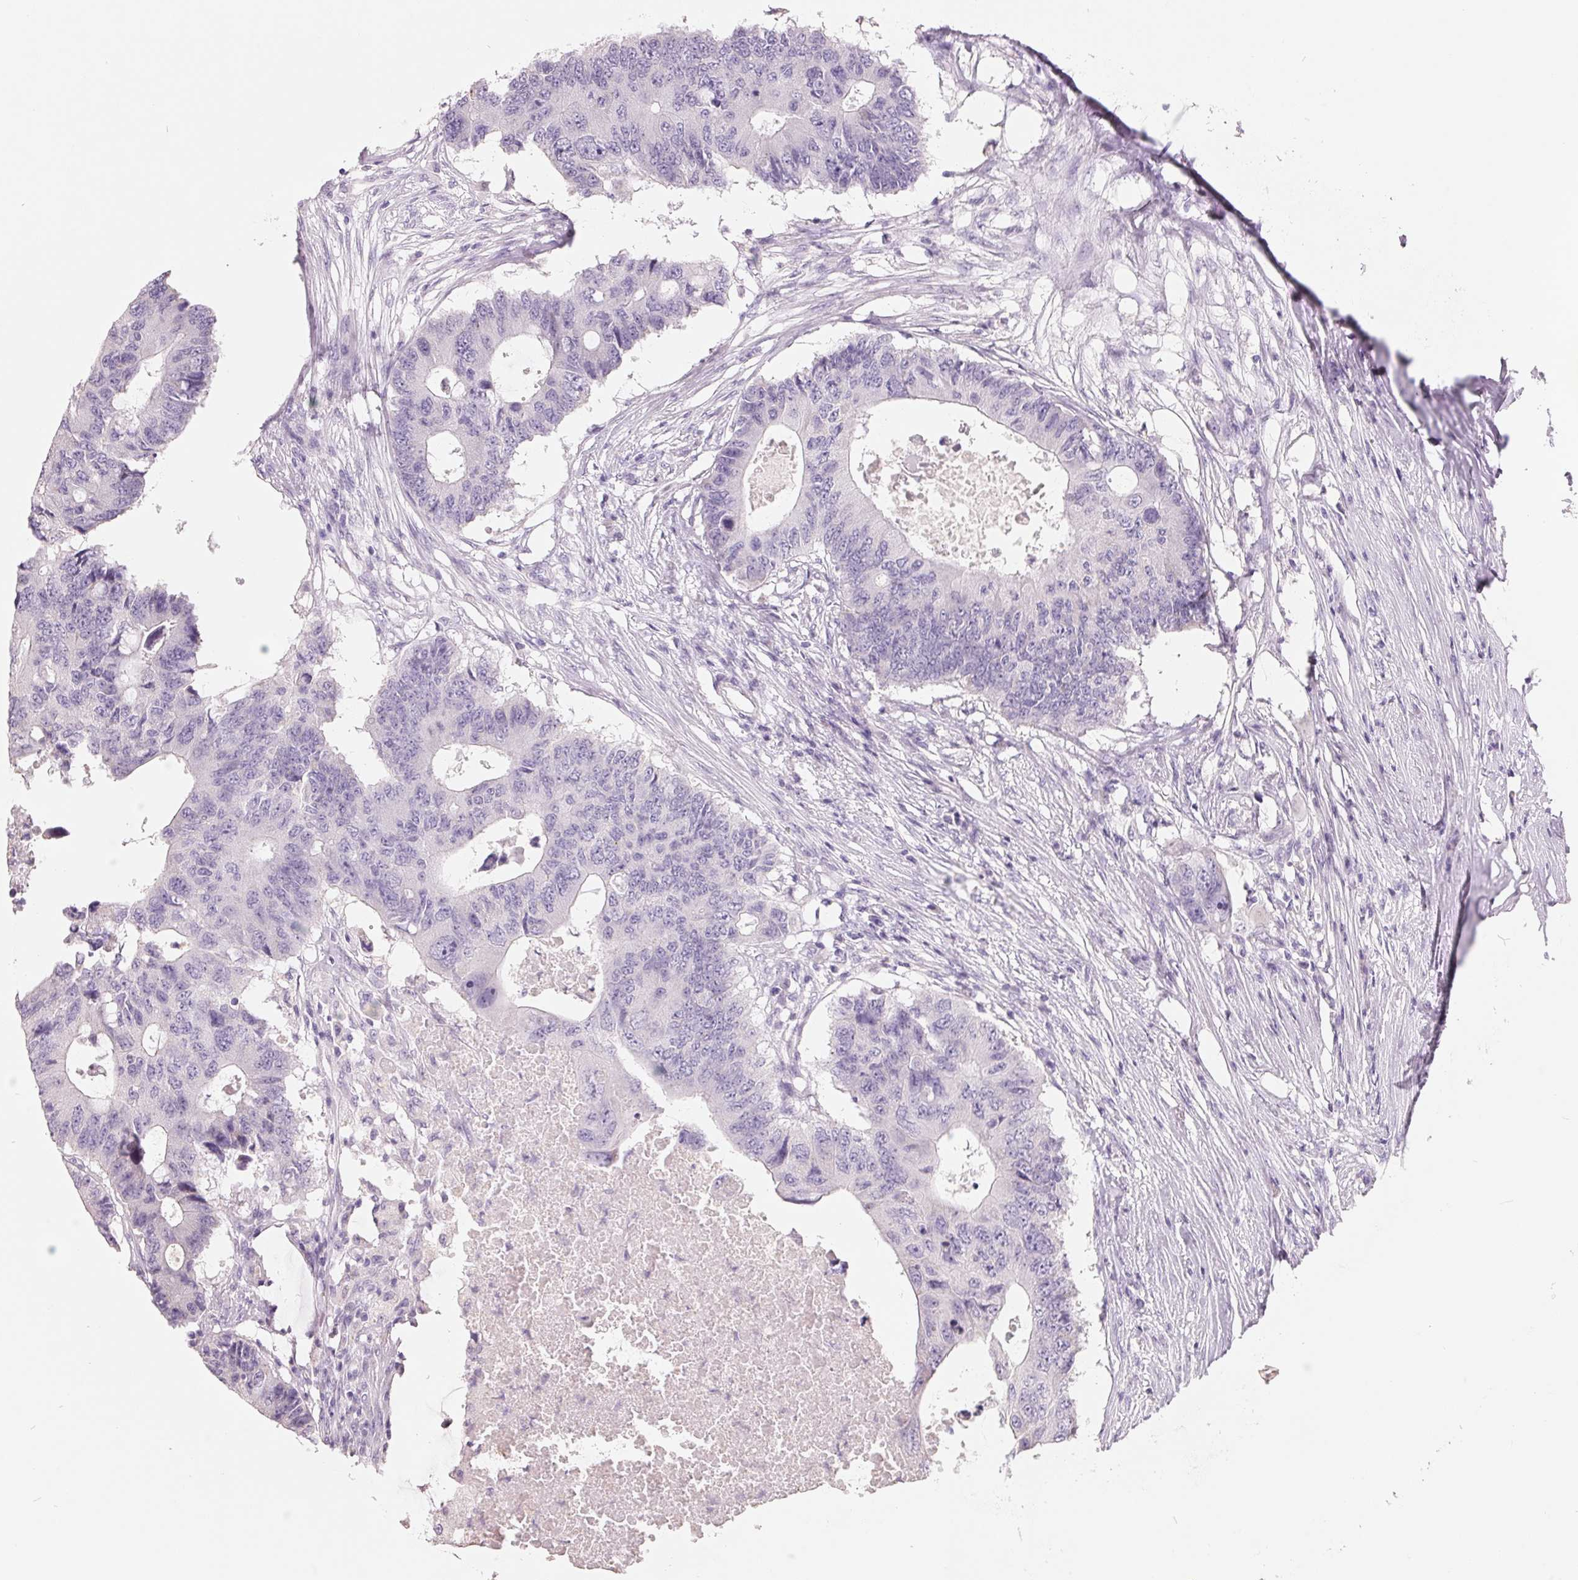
{"staining": {"intensity": "negative", "quantity": "none", "location": "none"}, "tissue": "colorectal cancer", "cell_type": "Tumor cells", "image_type": "cancer", "snomed": [{"axis": "morphology", "description": "Adenocarcinoma, NOS"}, {"axis": "topography", "description": "Colon"}], "caption": "High power microscopy histopathology image of an immunohistochemistry micrograph of colorectal cancer, revealing no significant expression in tumor cells.", "gene": "FTCD", "patient": {"sex": "male", "age": 71}}